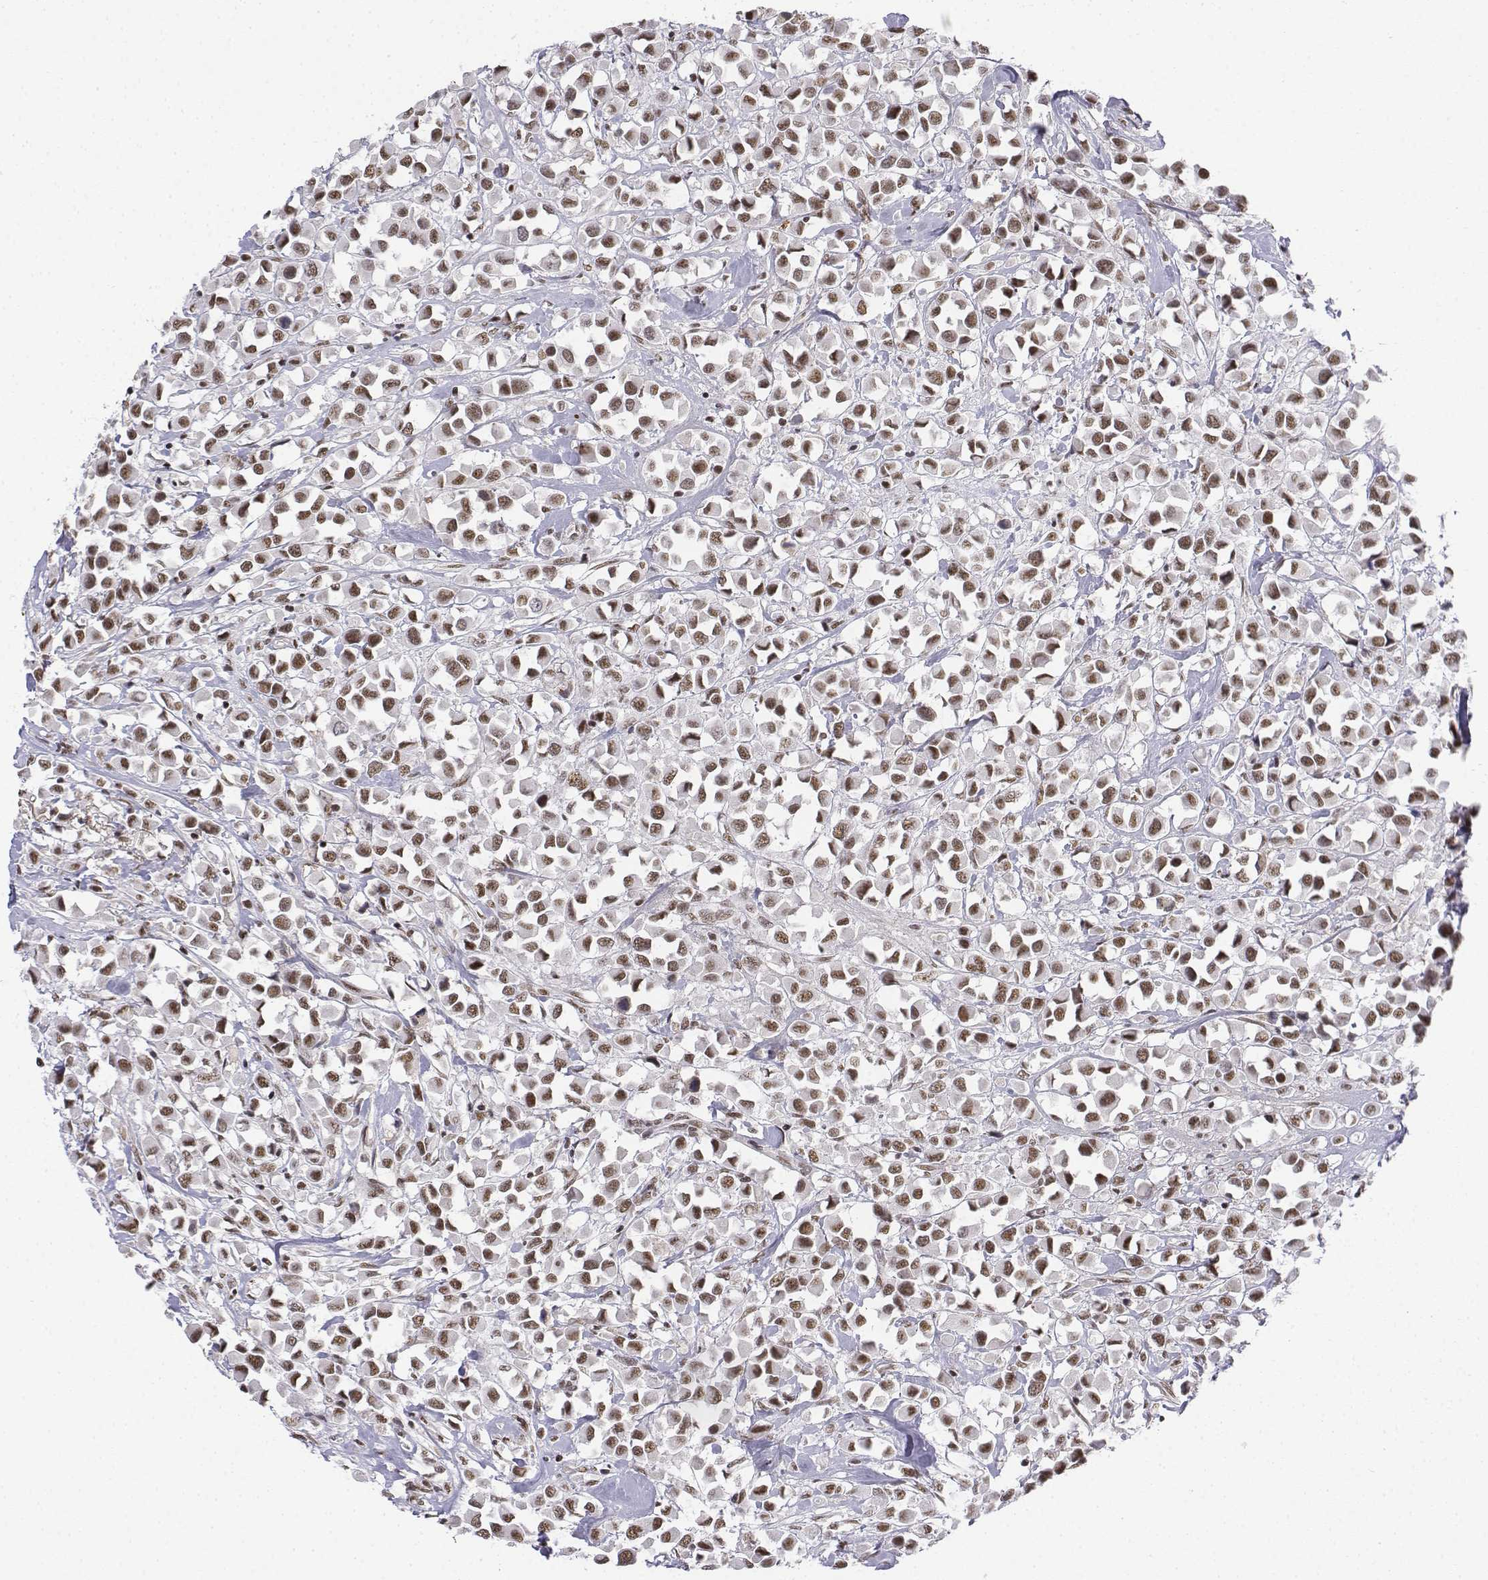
{"staining": {"intensity": "moderate", "quantity": ">75%", "location": "nuclear"}, "tissue": "breast cancer", "cell_type": "Tumor cells", "image_type": "cancer", "snomed": [{"axis": "morphology", "description": "Duct carcinoma"}, {"axis": "topography", "description": "Breast"}], "caption": "Protein staining of breast cancer tissue reveals moderate nuclear staining in about >75% of tumor cells.", "gene": "SETD1A", "patient": {"sex": "female", "age": 61}}